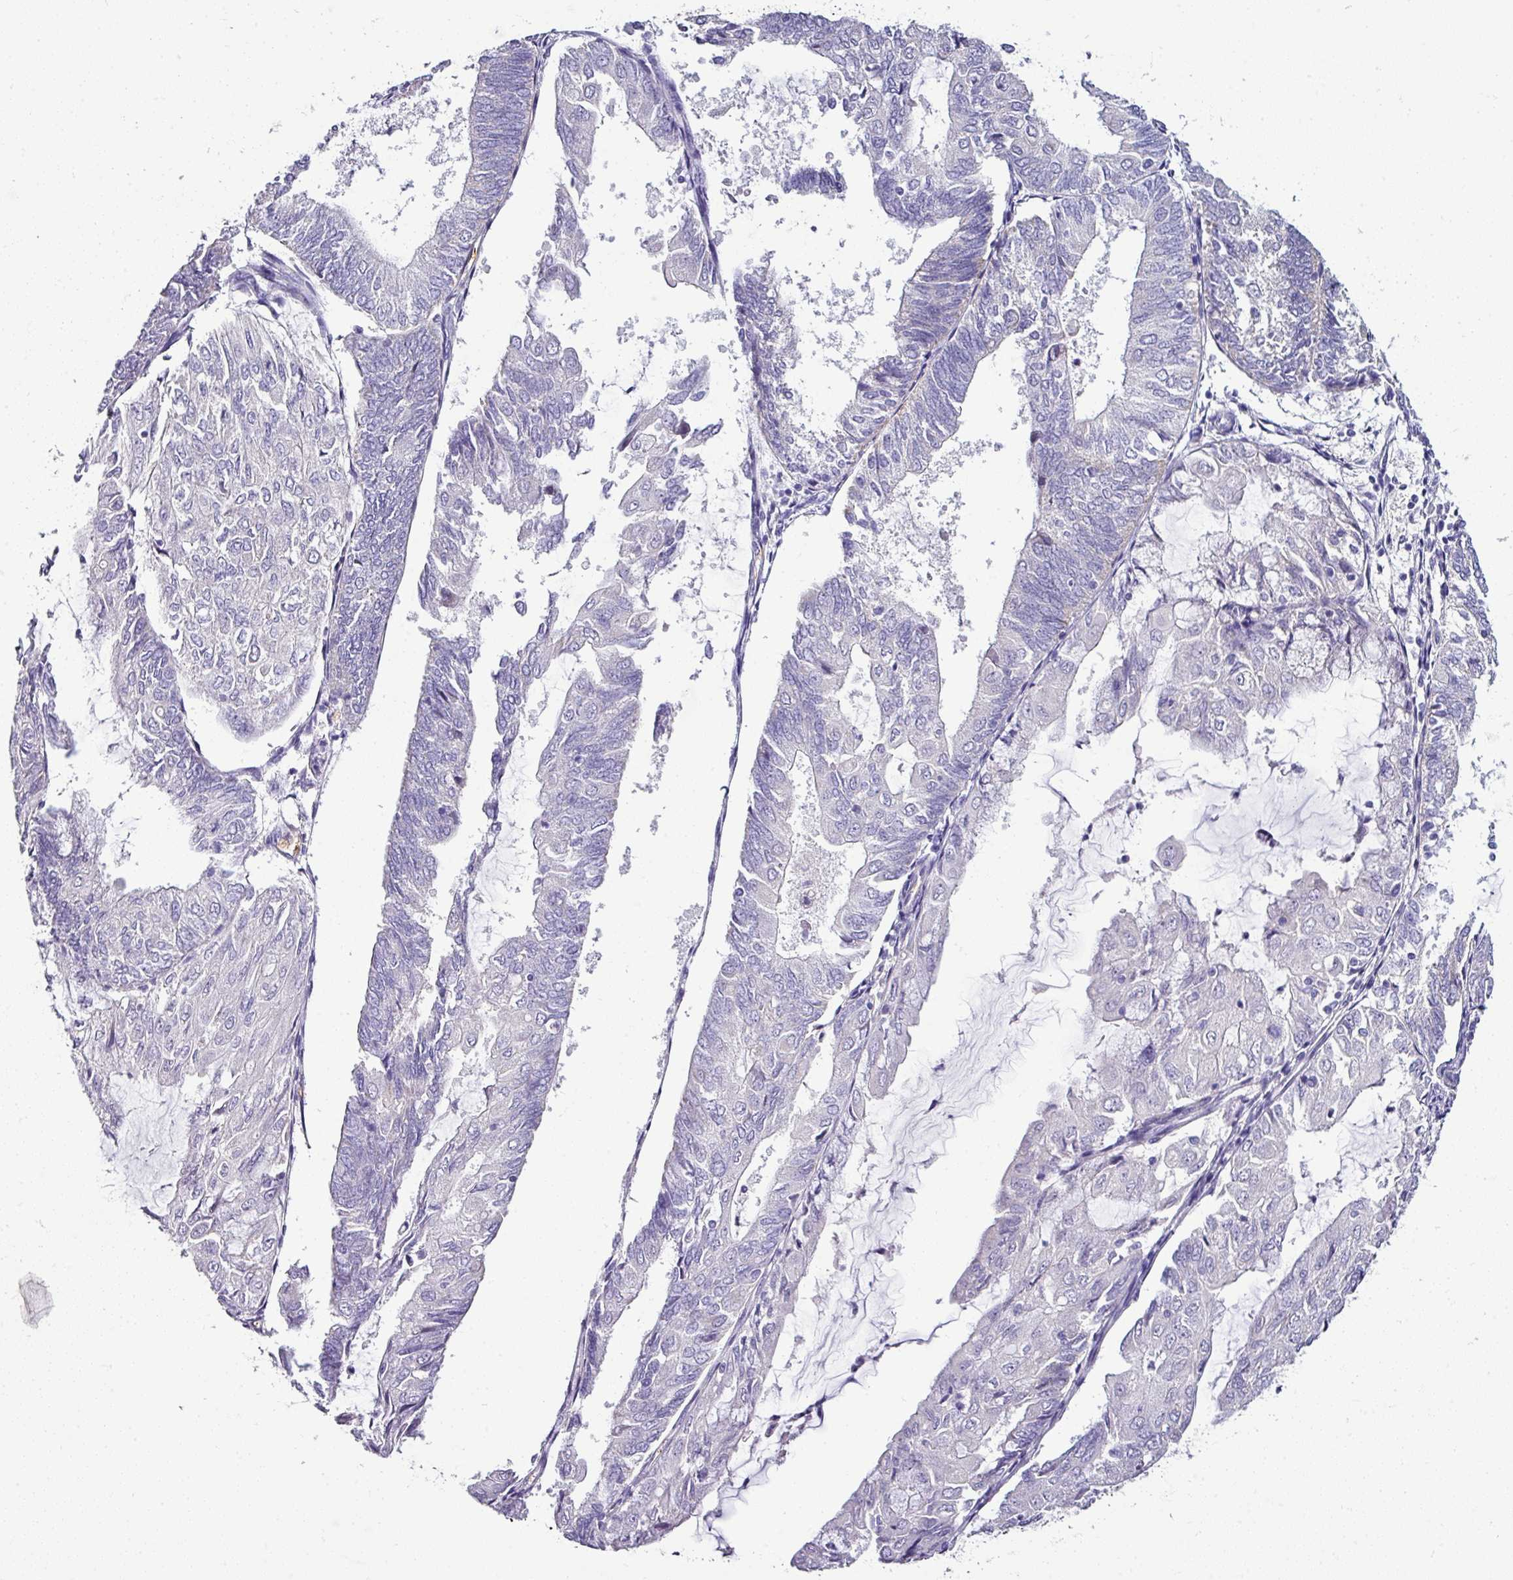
{"staining": {"intensity": "negative", "quantity": "none", "location": "none"}, "tissue": "endometrial cancer", "cell_type": "Tumor cells", "image_type": "cancer", "snomed": [{"axis": "morphology", "description": "Adenocarcinoma, NOS"}, {"axis": "topography", "description": "Endometrium"}], "caption": "This is an IHC photomicrograph of human endometrial cancer. There is no expression in tumor cells.", "gene": "NAPSA", "patient": {"sex": "female", "age": 81}}